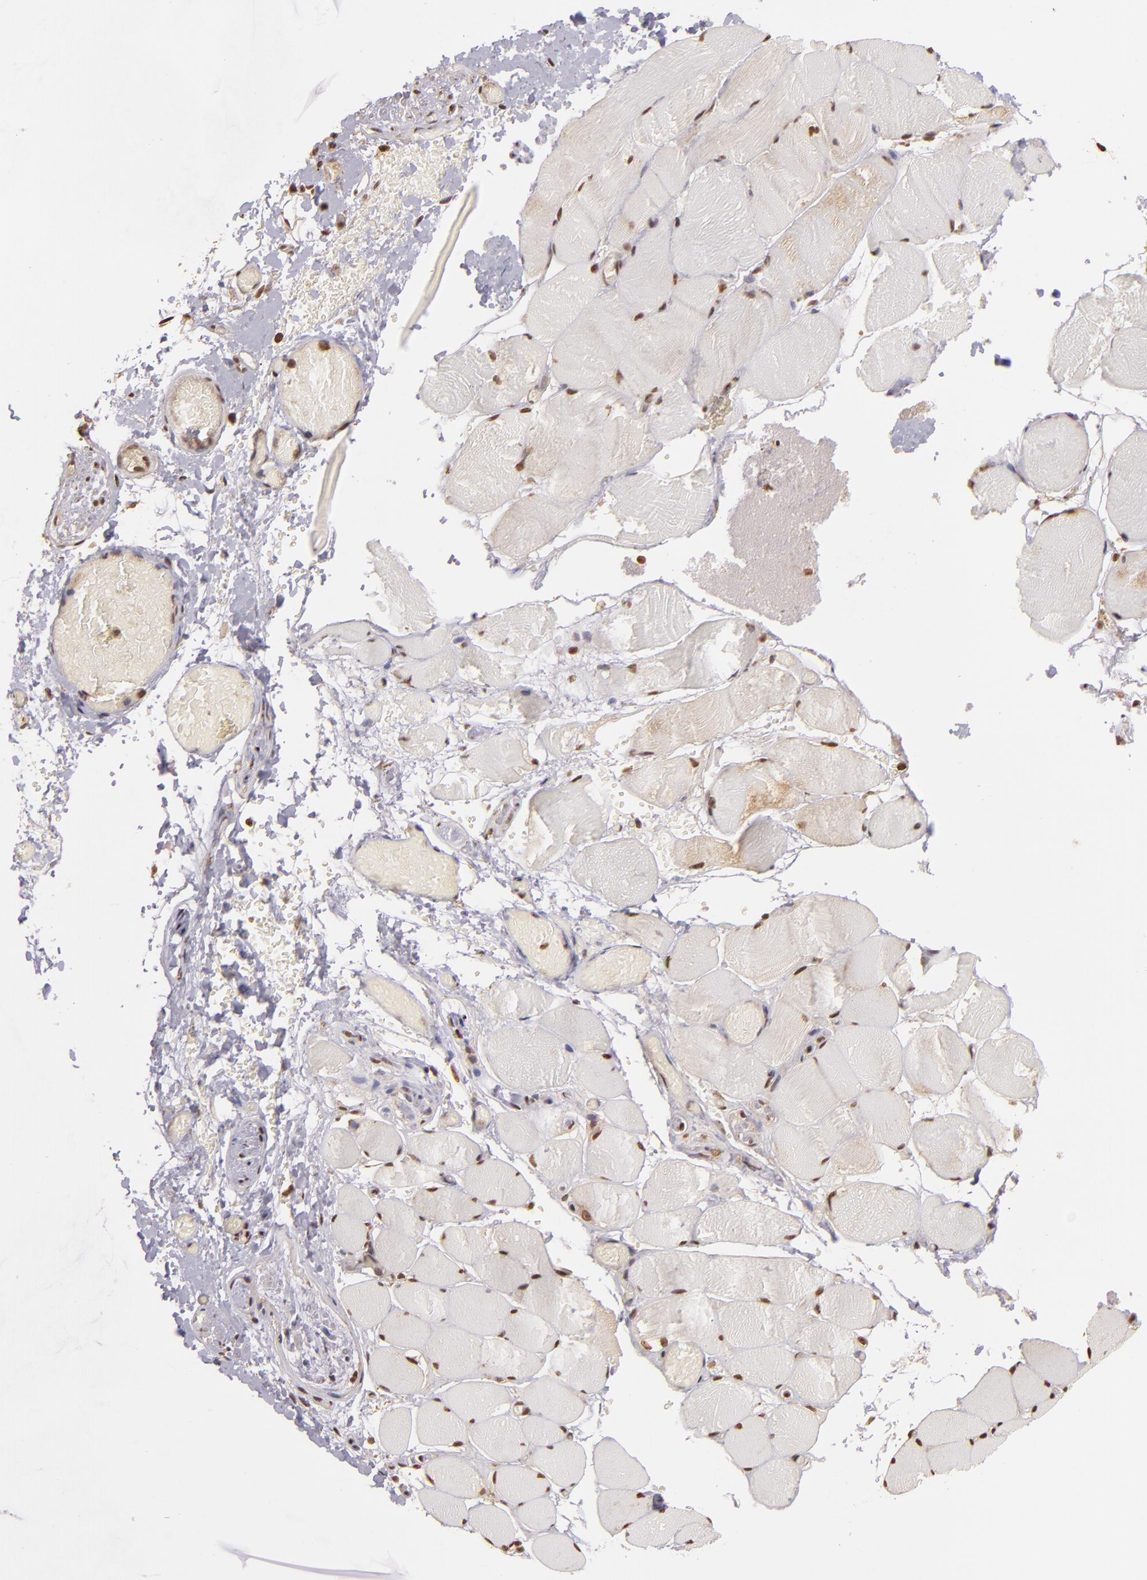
{"staining": {"intensity": "weak", "quantity": "25%-75%", "location": "nuclear"}, "tissue": "skeletal muscle", "cell_type": "Myocytes", "image_type": "normal", "snomed": [{"axis": "morphology", "description": "Normal tissue, NOS"}, {"axis": "topography", "description": "Skeletal muscle"}, {"axis": "topography", "description": "Soft tissue"}], "caption": "IHC of normal skeletal muscle shows low levels of weak nuclear staining in approximately 25%-75% of myocytes.", "gene": "ARPC2", "patient": {"sex": "female", "age": 58}}